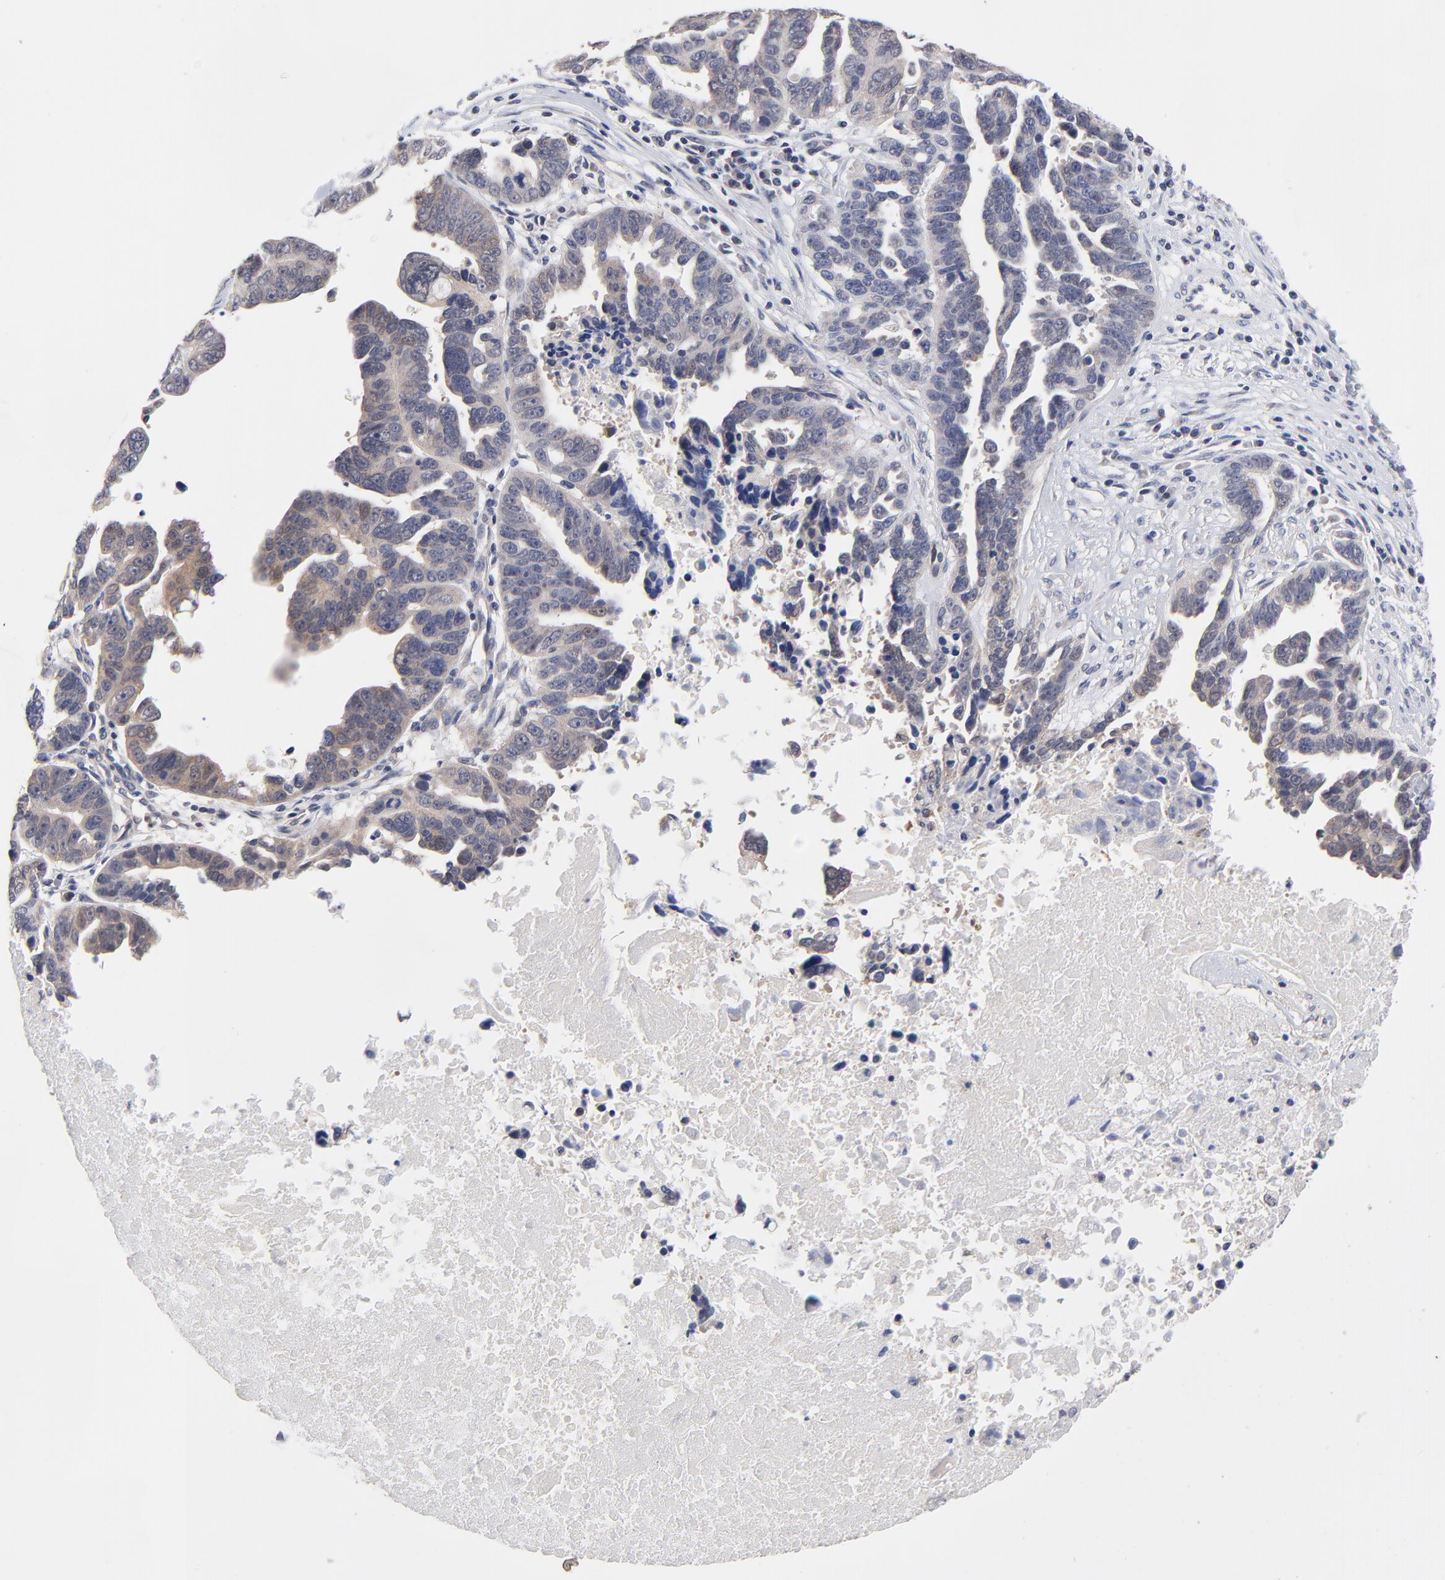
{"staining": {"intensity": "weak", "quantity": "<25%", "location": "cytoplasmic/membranous,nuclear"}, "tissue": "ovarian cancer", "cell_type": "Tumor cells", "image_type": "cancer", "snomed": [{"axis": "morphology", "description": "Carcinoma, endometroid"}, {"axis": "morphology", "description": "Cystadenocarcinoma, serous, NOS"}, {"axis": "topography", "description": "Ovary"}], "caption": "Tumor cells show no significant positivity in ovarian cancer (endometroid carcinoma). The staining was performed using DAB (3,3'-diaminobenzidine) to visualize the protein expression in brown, while the nuclei were stained in blue with hematoxylin (Magnification: 20x).", "gene": "PCMT1", "patient": {"sex": "female", "age": 45}}